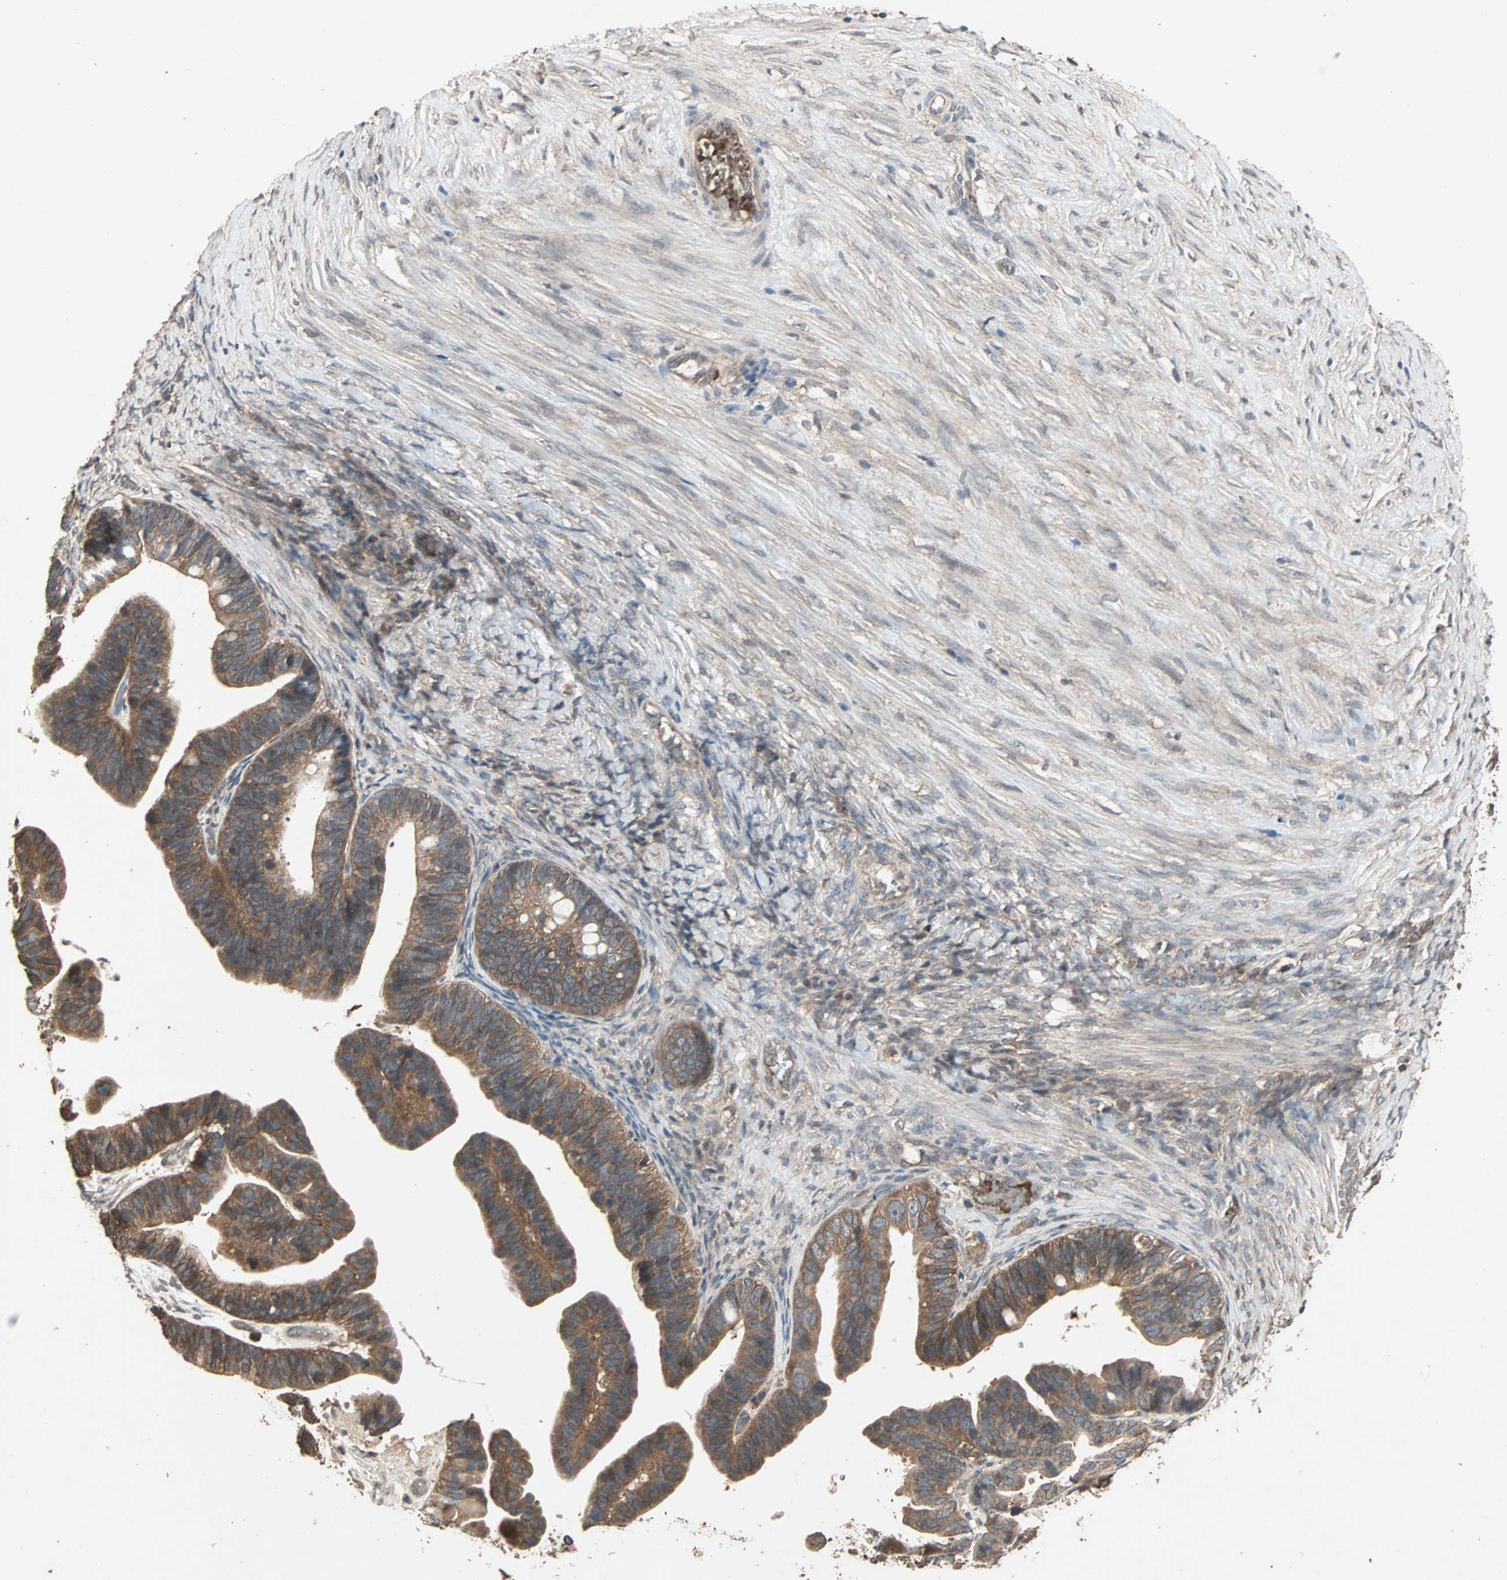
{"staining": {"intensity": "moderate", "quantity": ">75%", "location": "cytoplasmic/membranous"}, "tissue": "ovarian cancer", "cell_type": "Tumor cells", "image_type": "cancer", "snomed": [{"axis": "morphology", "description": "Cystadenocarcinoma, serous, NOS"}, {"axis": "topography", "description": "Ovary"}], "caption": "This image reveals serous cystadenocarcinoma (ovarian) stained with immunohistochemistry to label a protein in brown. The cytoplasmic/membranous of tumor cells show moderate positivity for the protein. Nuclei are counter-stained blue.", "gene": "UBAC1", "patient": {"sex": "female", "age": 56}}